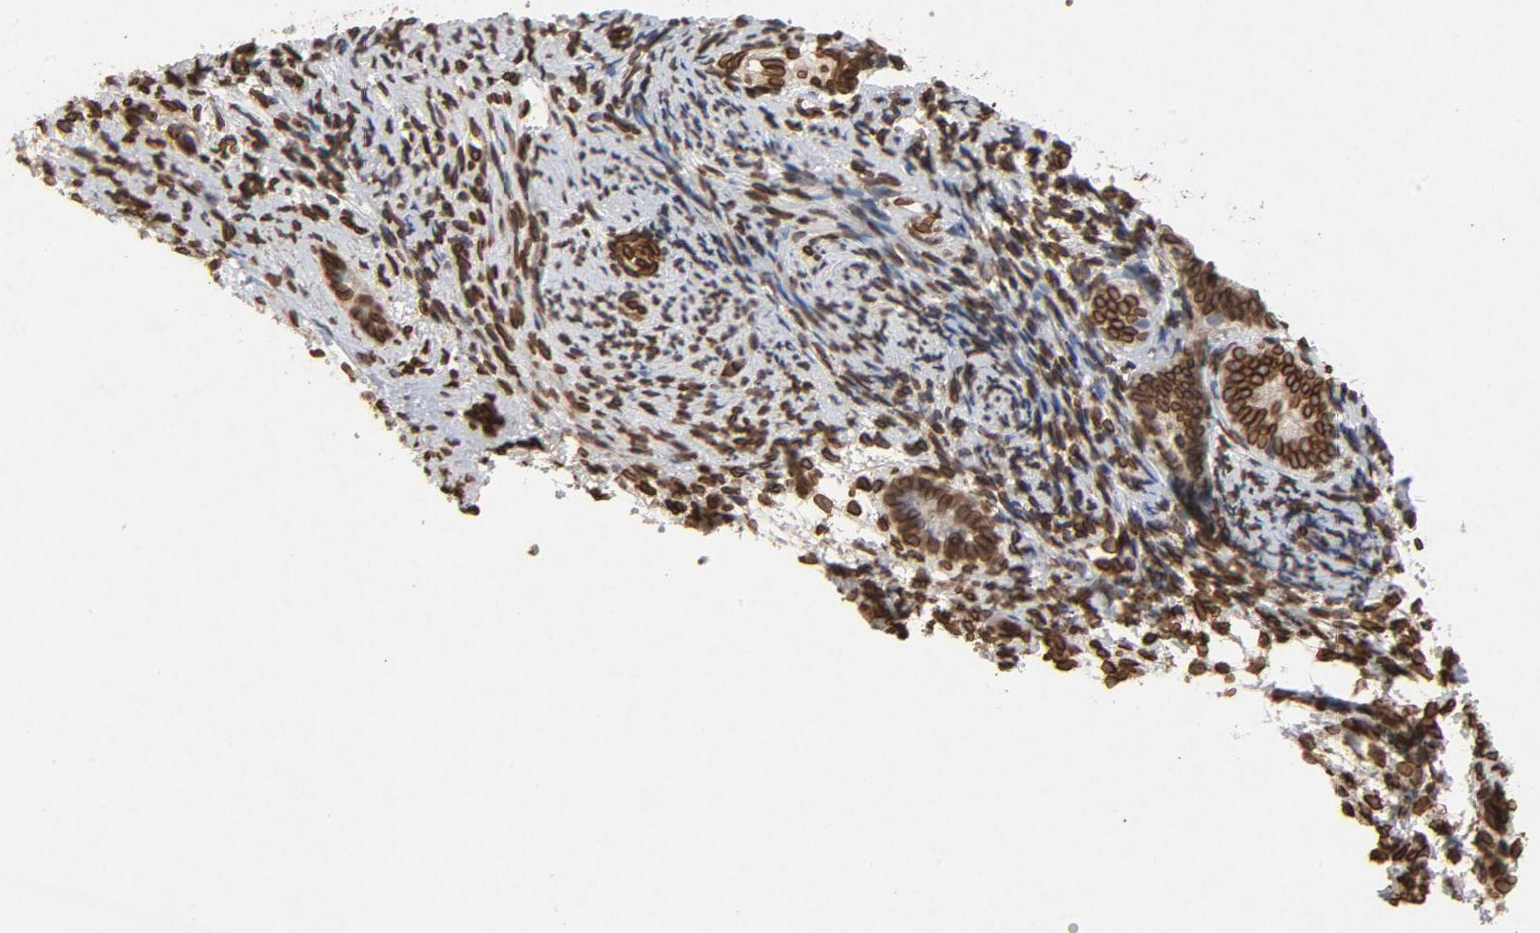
{"staining": {"intensity": "strong", "quantity": ">75%", "location": "cytoplasmic/membranous,nuclear"}, "tissue": "endometrium", "cell_type": "Cells in endometrial stroma", "image_type": "normal", "snomed": [{"axis": "morphology", "description": "Normal tissue, NOS"}, {"axis": "topography", "description": "Smooth muscle"}, {"axis": "topography", "description": "Endometrium"}], "caption": "The photomicrograph reveals staining of benign endometrium, revealing strong cytoplasmic/membranous,nuclear protein positivity (brown color) within cells in endometrial stroma. (brown staining indicates protein expression, while blue staining denotes nuclei).", "gene": "LMNA", "patient": {"sex": "female", "age": 57}}